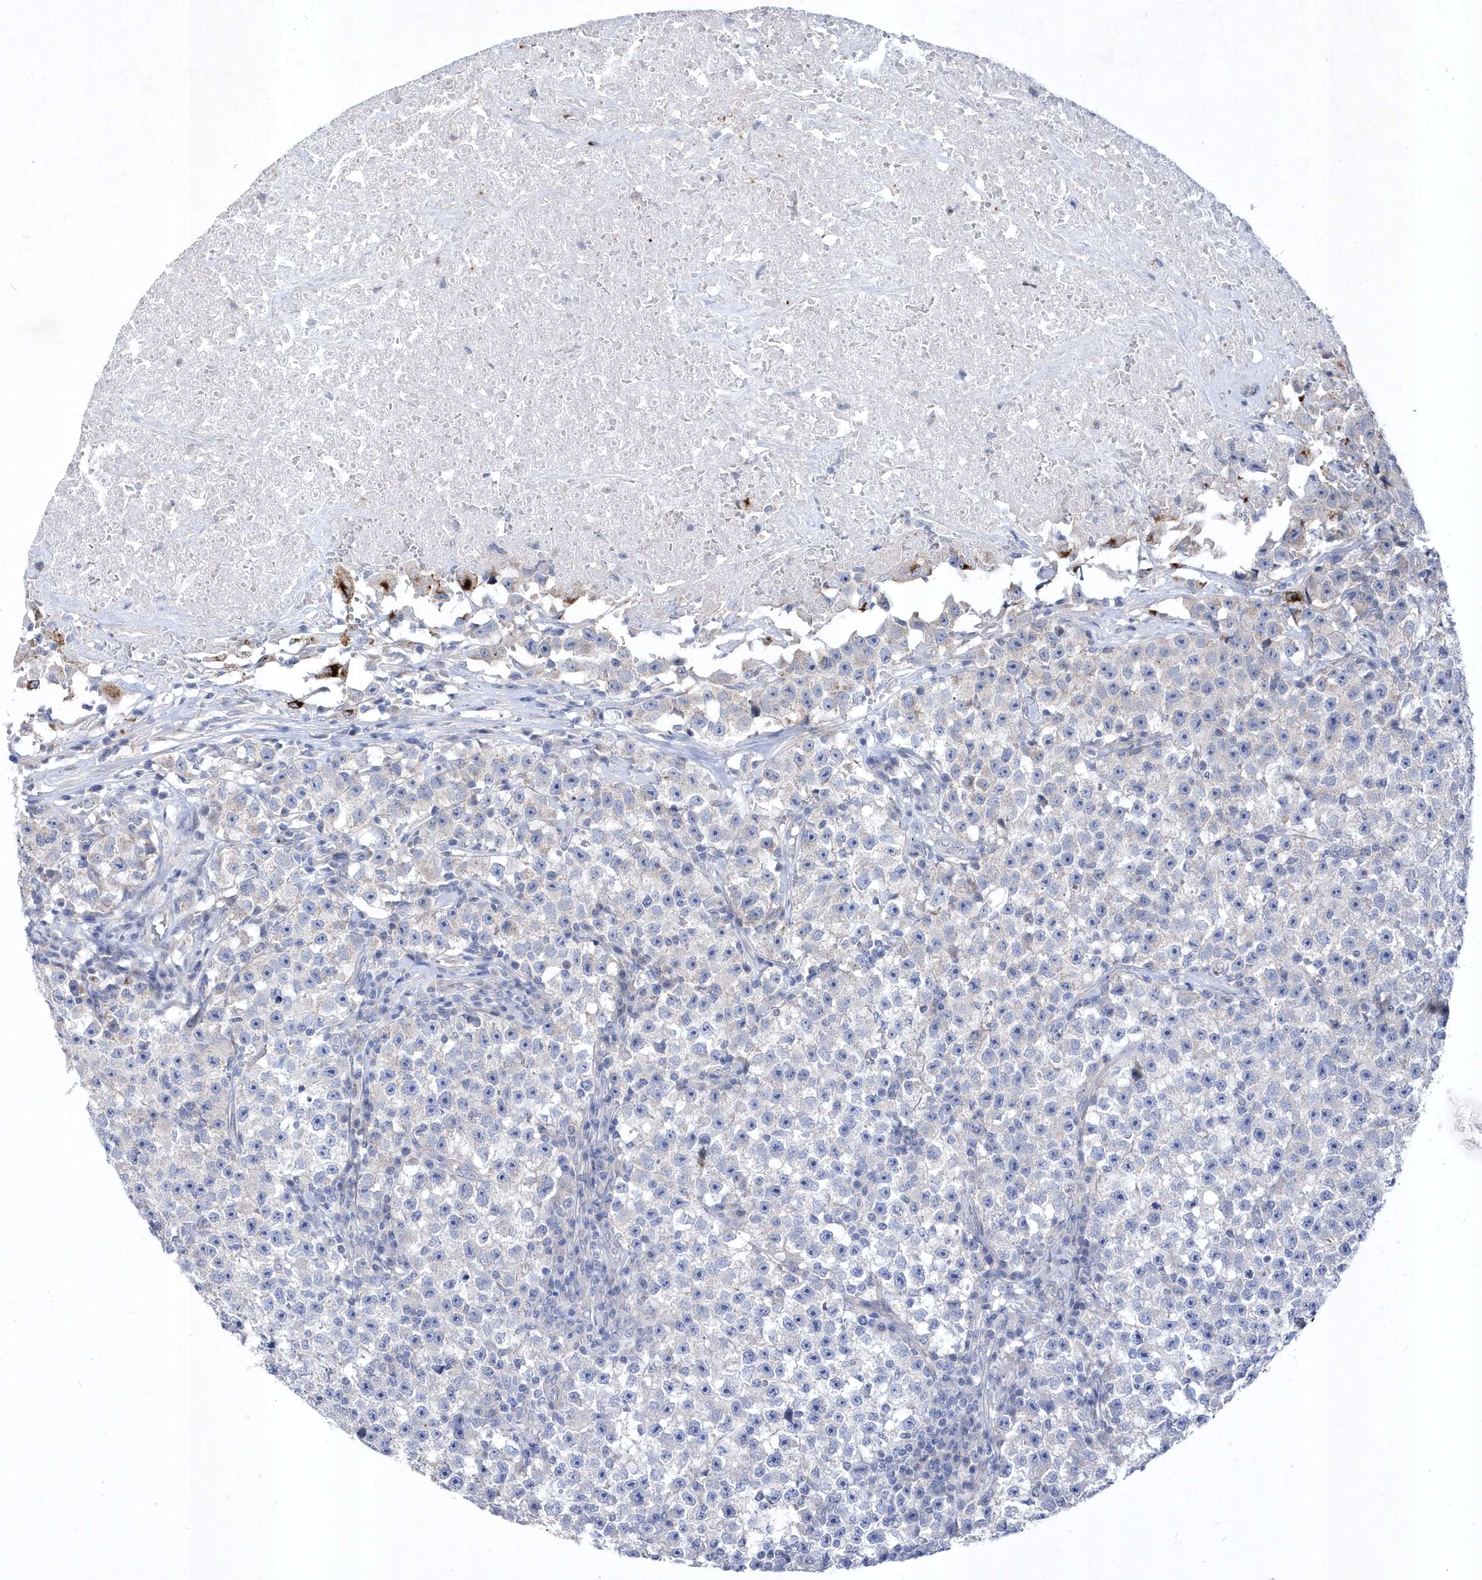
{"staining": {"intensity": "negative", "quantity": "none", "location": "none"}, "tissue": "testis cancer", "cell_type": "Tumor cells", "image_type": "cancer", "snomed": [{"axis": "morphology", "description": "Seminoma, NOS"}, {"axis": "topography", "description": "Testis"}], "caption": "Immunohistochemistry photomicrograph of neoplastic tissue: testis seminoma stained with DAB (3,3'-diaminobenzidine) displays no significant protein positivity in tumor cells.", "gene": "LONRF2", "patient": {"sex": "male", "age": 22}}